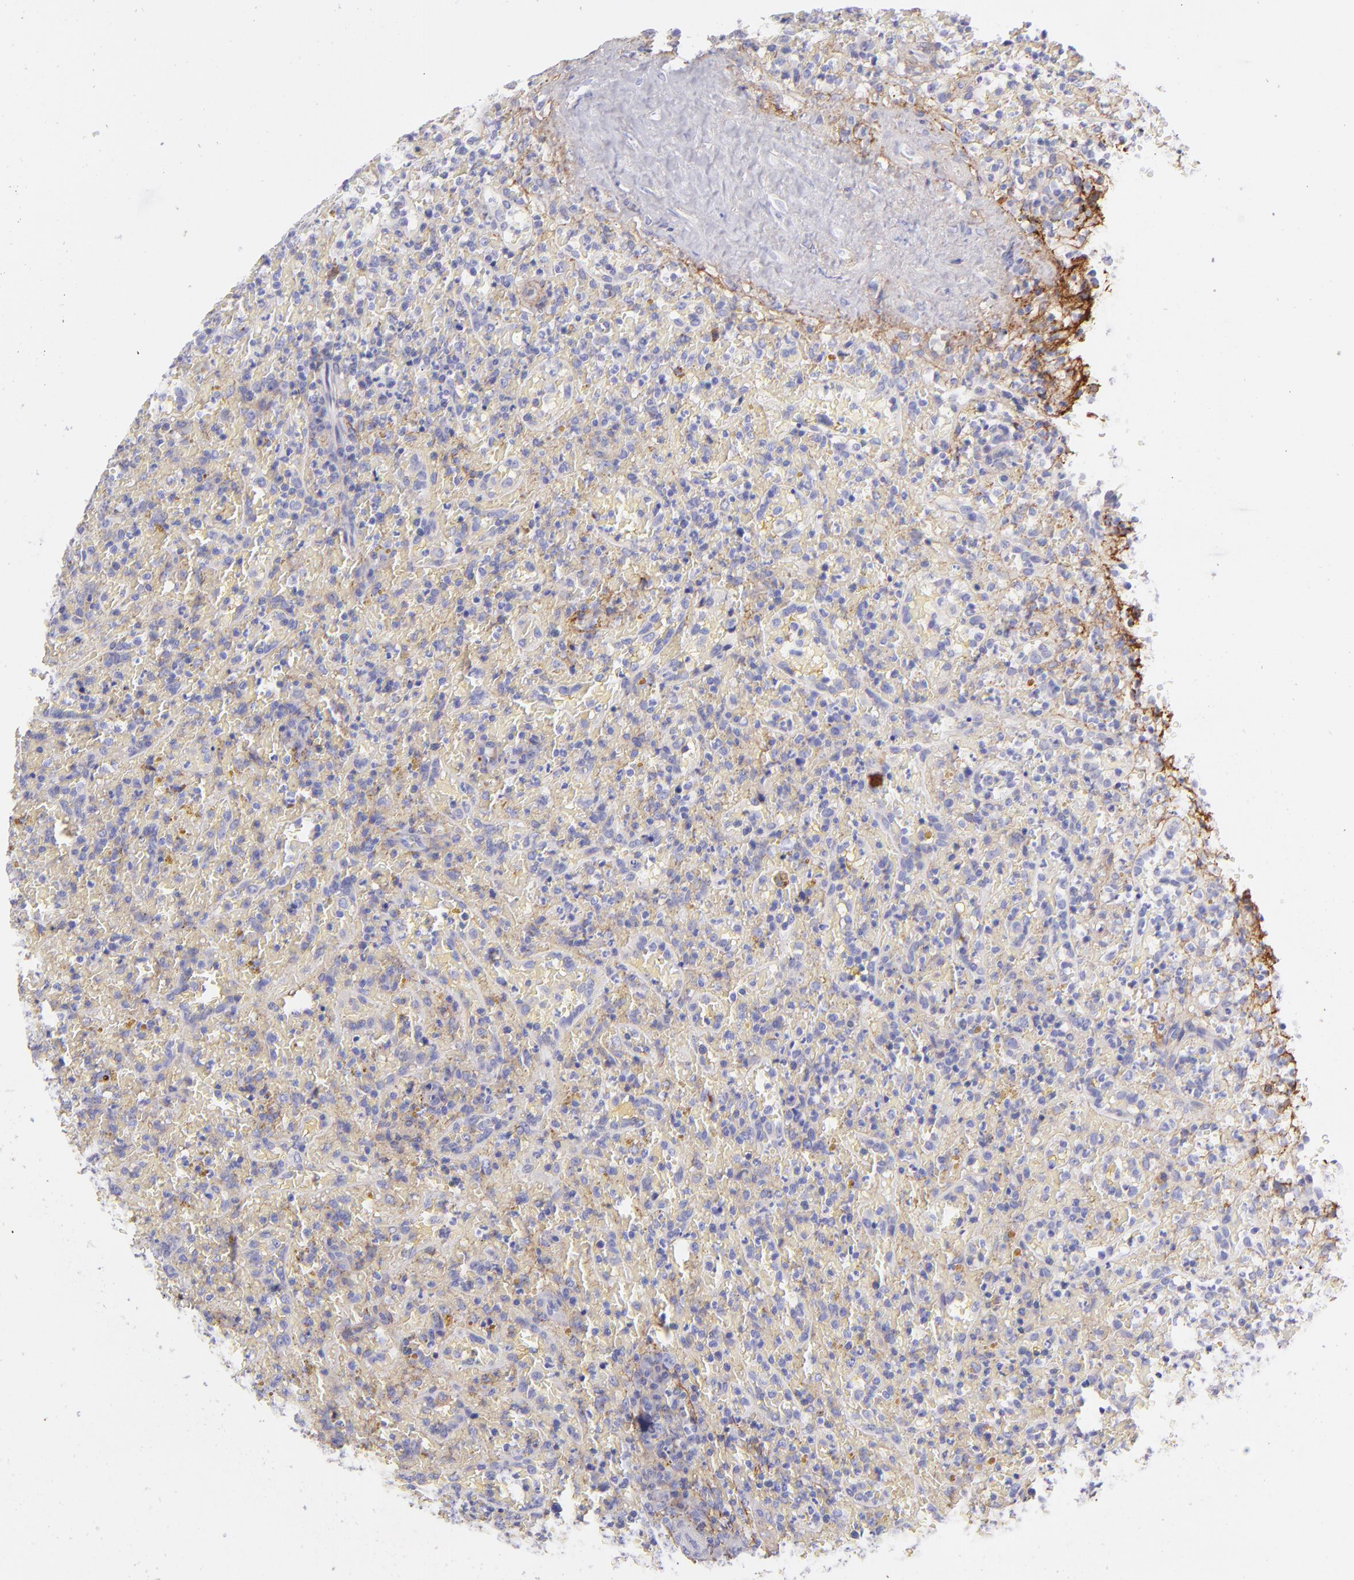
{"staining": {"intensity": "weak", "quantity": "25%-75%", "location": "cytoplasmic/membranous"}, "tissue": "lymphoma", "cell_type": "Tumor cells", "image_type": "cancer", "snomed": [{"axis": "morphology", "description": "Malignant lymphoma, non-Hodgkin's type, High grade"}, {"axis": "topography", "description": "Spleen"}, {"axis": "topography", "description": "Lymph node"}], "caption": "Human high-grade malignant lymphoma, non-Hodgkin's type stained with a brown dye shows weak cytoplasmic/membranous positive expression in about 25%-75% of tumor cells.", "gene": "CD81", "patient": {"sex": "female", "age": 70}}